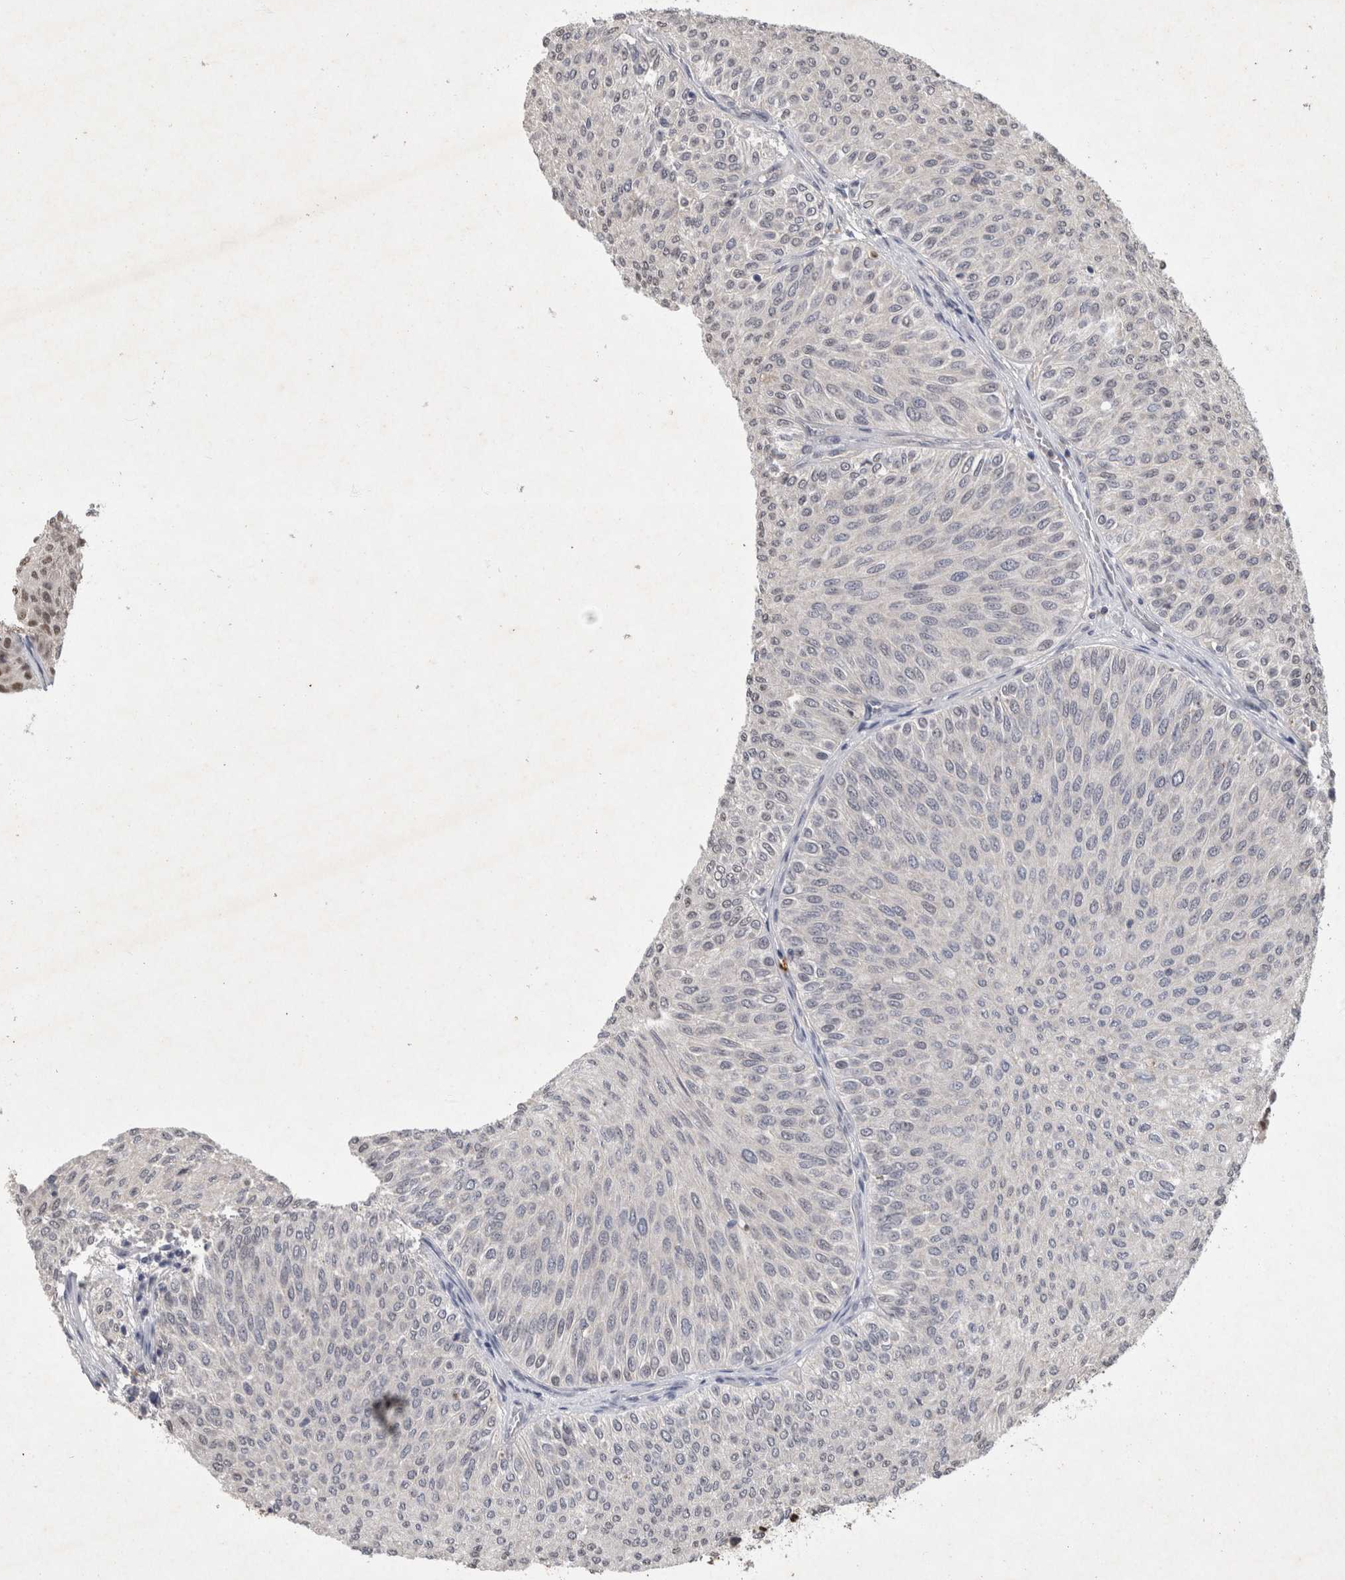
{"staining": {"intensity": "negative", "quantity": "none", "location": "none"}, "tissue": "urothelial cancer", "cell_type": "Tumor cells", "image_type": "cancer", "snomed": [{"axis": "morphology", "description": "Urothelial carcinoma, Low grade"}, {"axis": "topography", "description": "Urinary bladder"}], "caption": "Immunohistochemistry (IHC) photomicrograph of neoplastic tissue: urothelial cancer stained with DAB (3,3'-diaminobenzidine) shows no significant protein staining in tumor cells.", "gene": "XRCC5", "patient": {"sex": "male", "age": 78}}